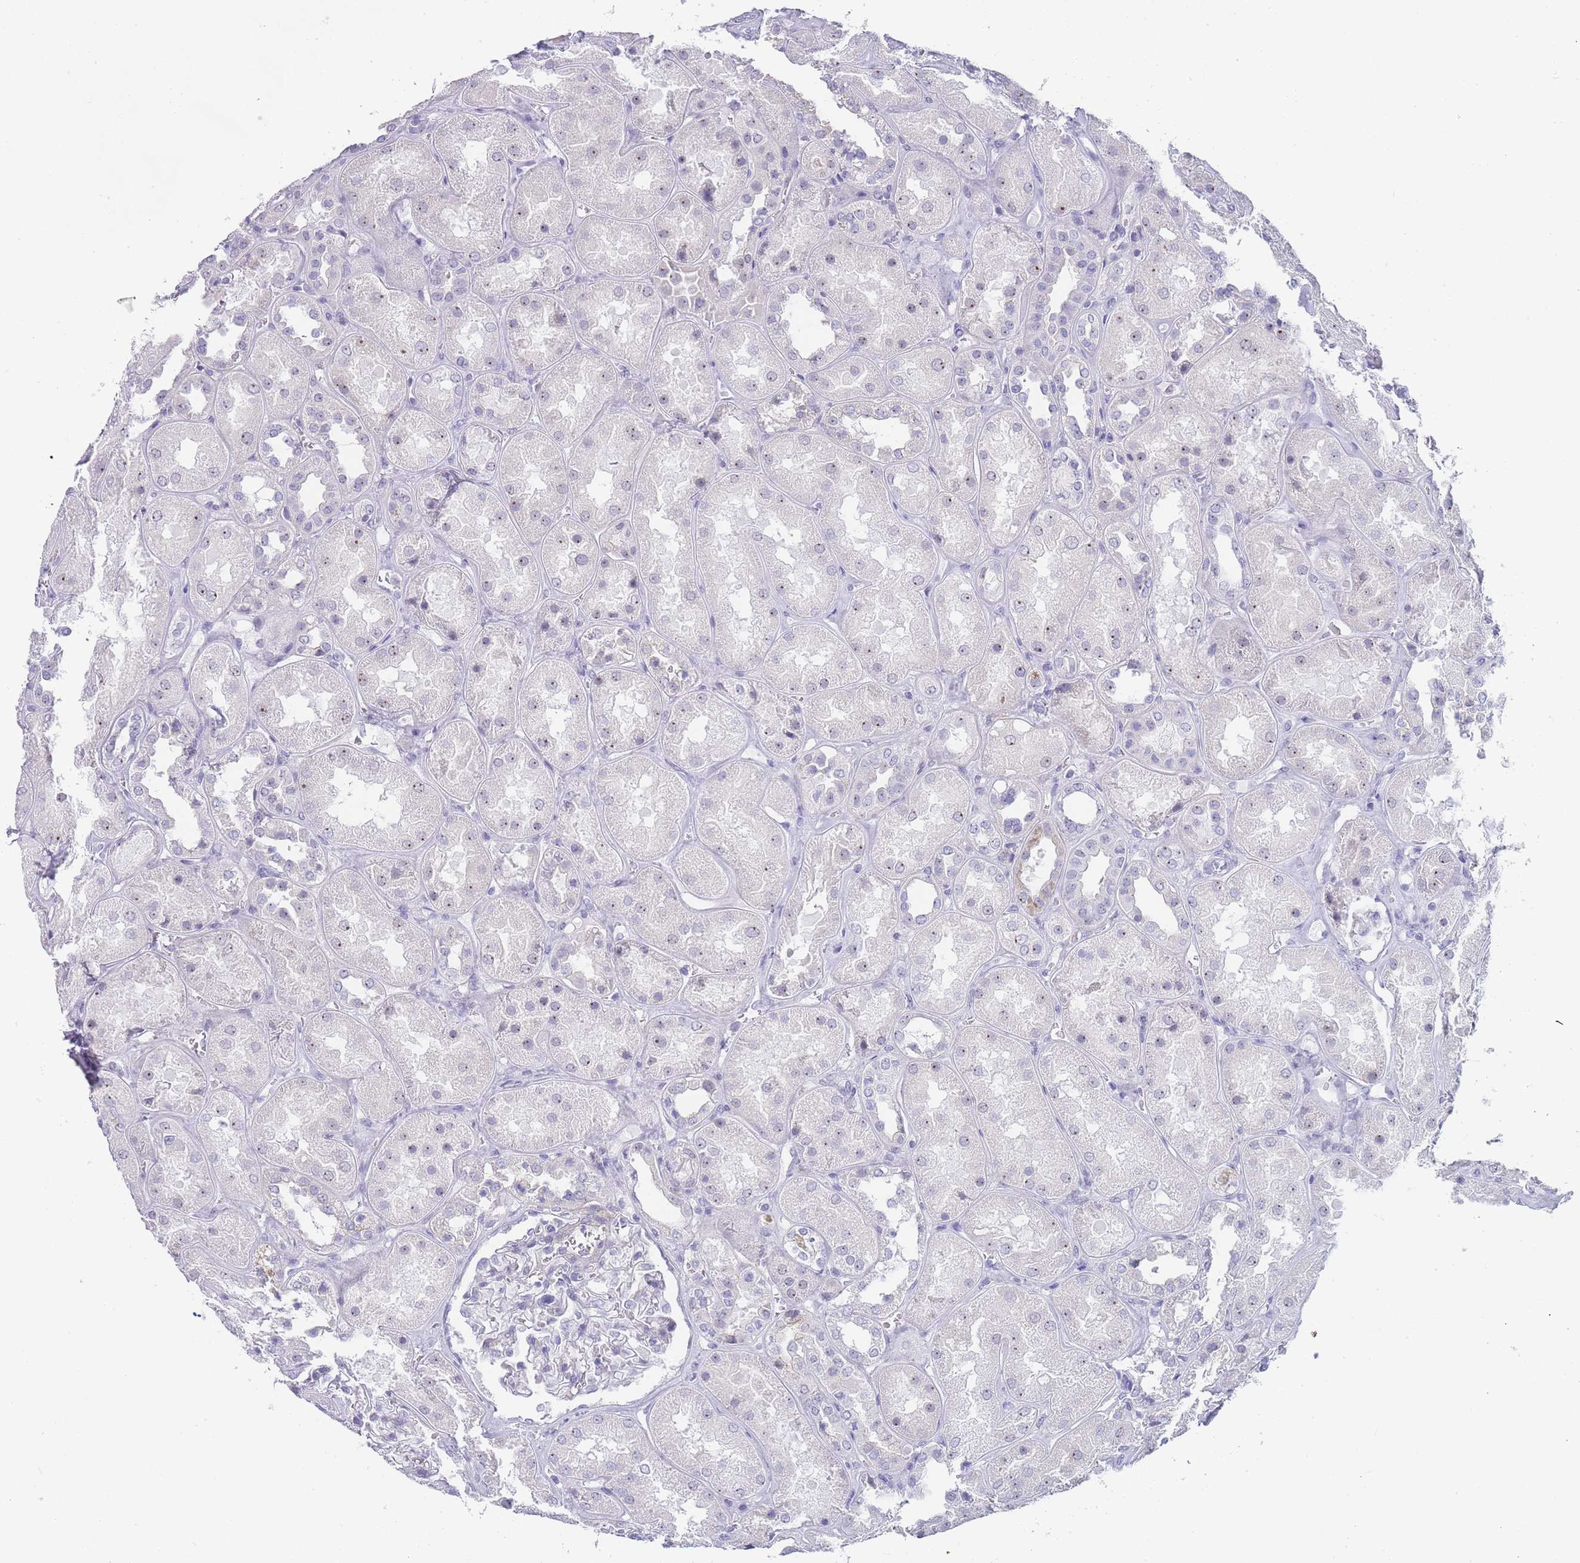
{"staining": {"intensity": "negative", "quantity": "none", "location": "none"}, "tissue": "kidney", "cell_type": "Cells in glomeruli", "image_type": "normal", "snomed": [{"axis": "morphology", "description": "Normal tissue, NOS"}, {"axis": "topography", "description": "Kidney"}], "caption": "DAB immunohistochemical staining of normal kidney demonstrates no significant staining in cells in glomeruli. (DAB (3,3'-diaminobenzidine) IHC, high magnification).", "gene": "NOP14", "patient": {"sex": "male", "age": 70}}